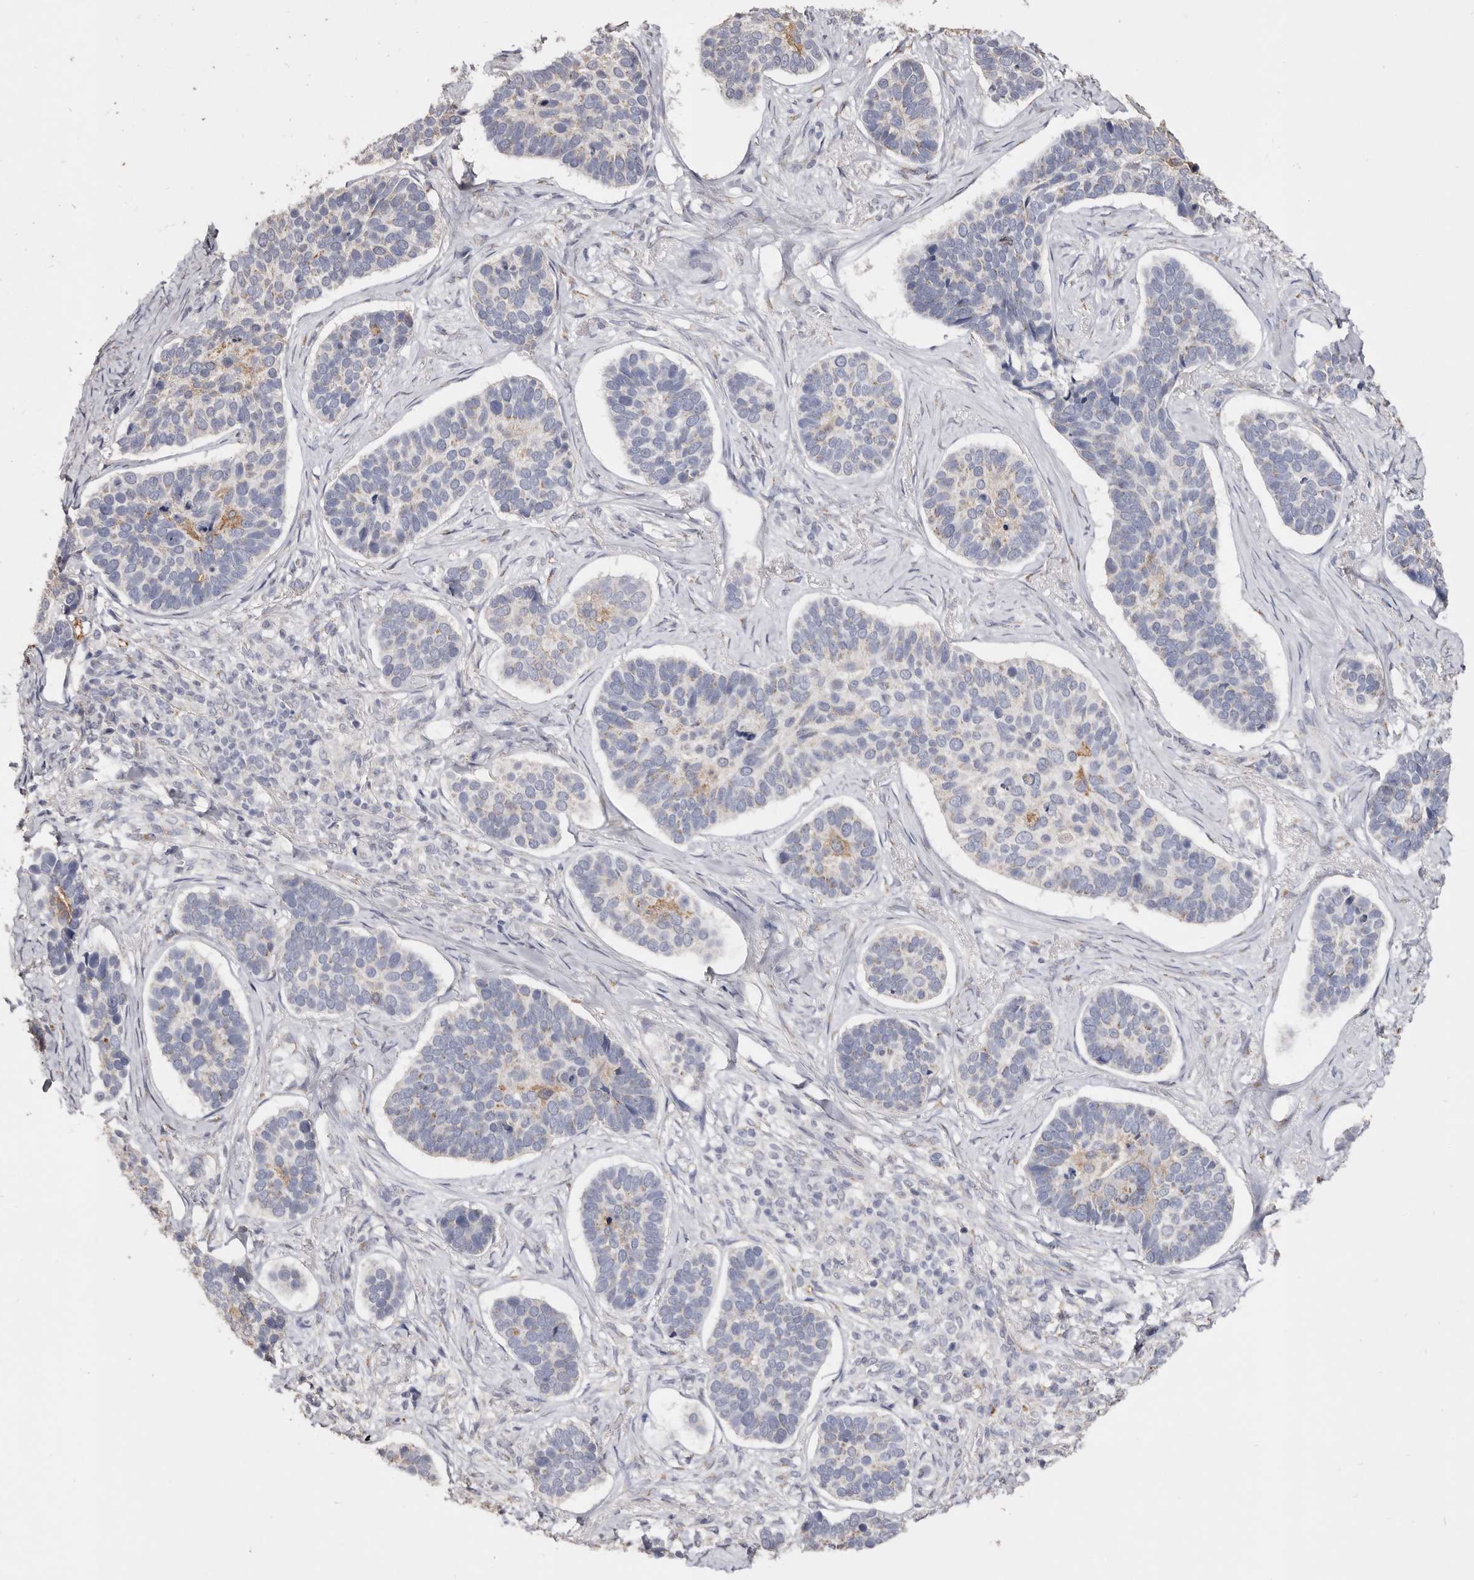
{"staining": {"intensity": "moderate", "quantity": "<25%", "location": "cytoplasmic/membranous"}, "tissue": "skin cancer", "cell_type": "Tumor cells", "image_type": "cancer", "snomed": [{"axis": "morphology", "description": "Basal cell carcinoma"}, {"axis": "topography", "description": "Skin"}], "caption": "A low amount of moderate cytoplasmic/membranous positivity is appreciated in approximately <25% of tumor cells in skin basal cell carcinoma tissue.", "gene": "LGALS7B", "patient": {"sex": "male", "age": 62}}